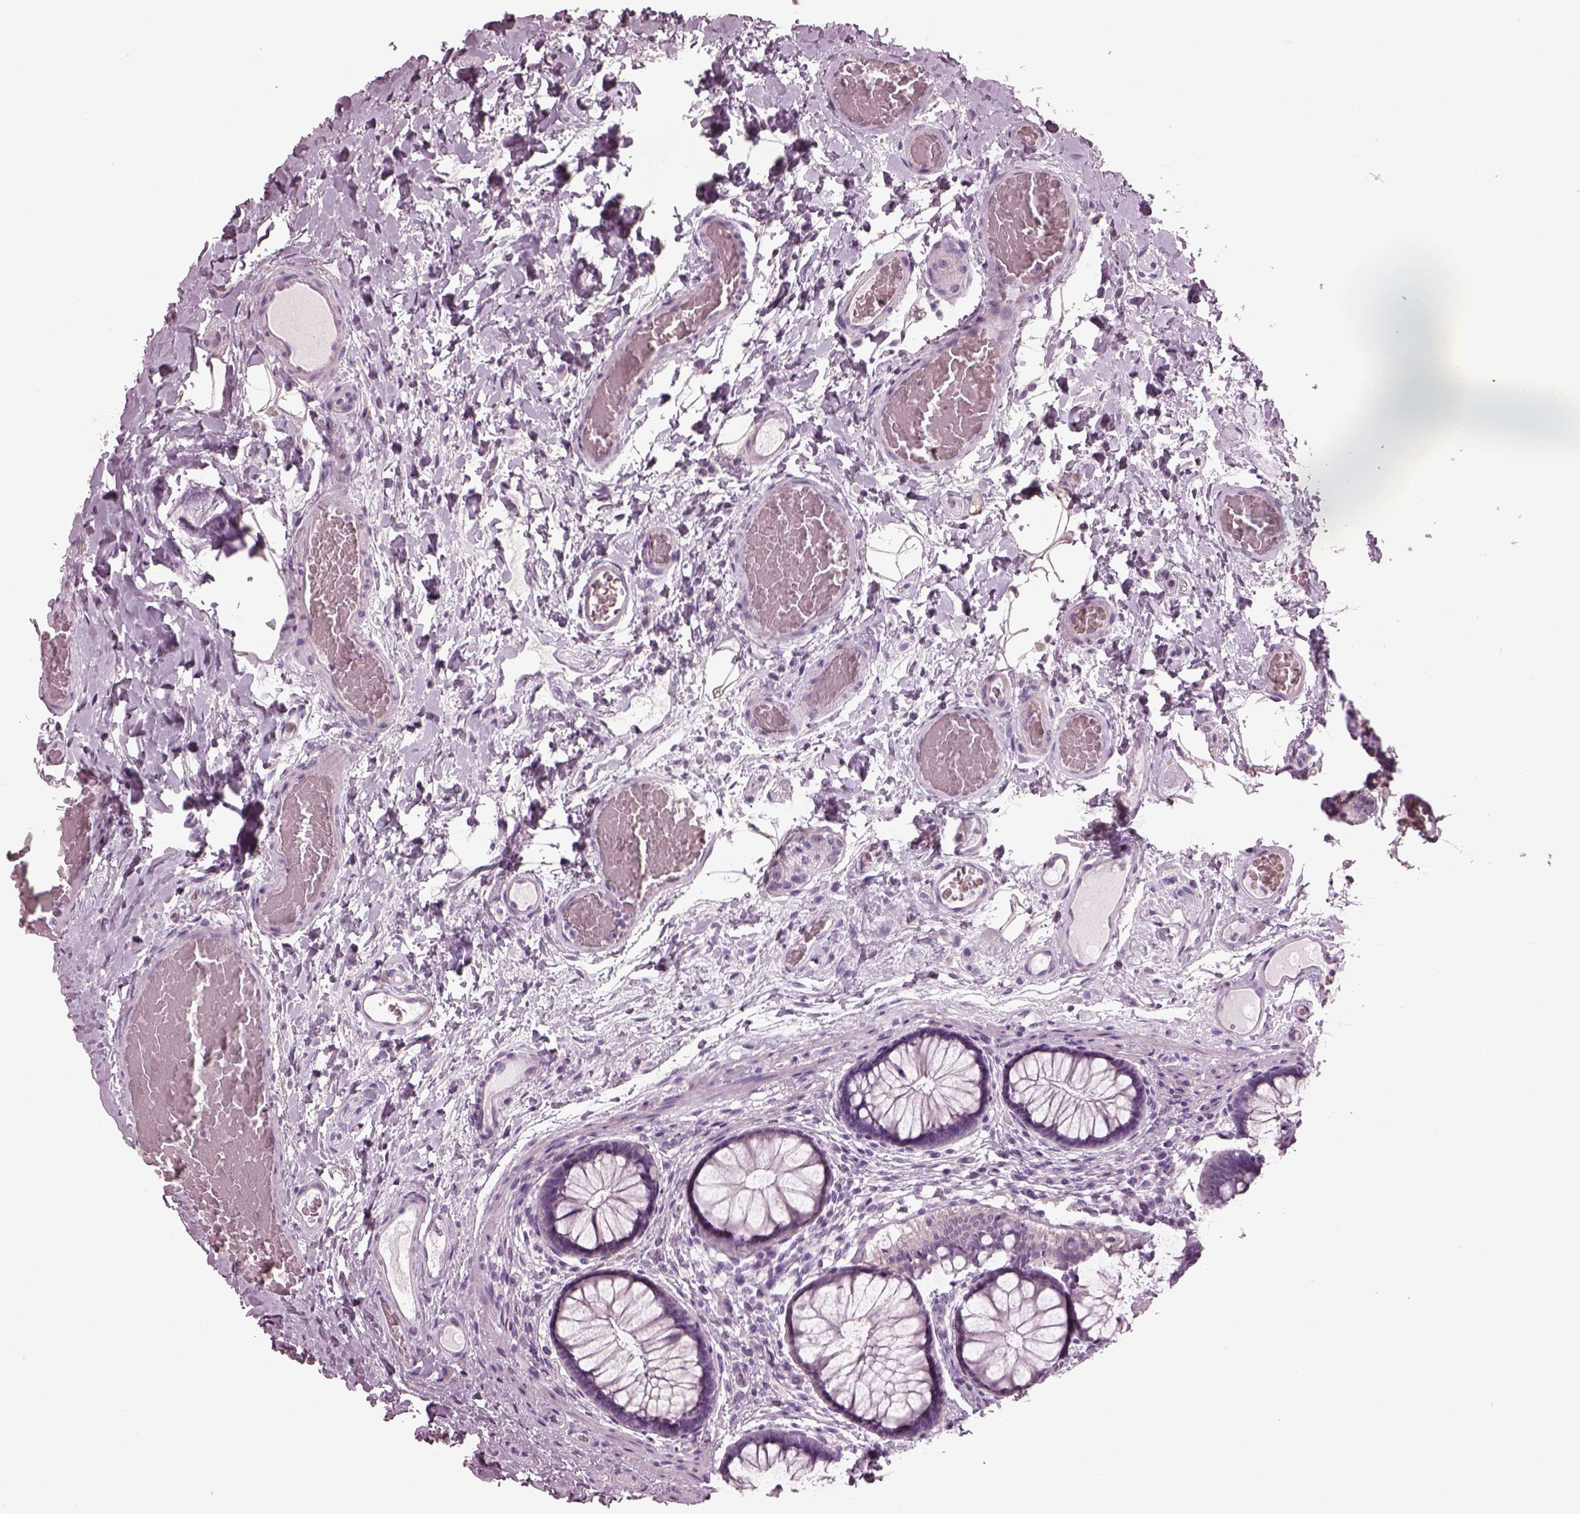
{"staining": {"intensity": "negative", "quantity": "none", "location": "none"}, "tissue": "colon", "cell_type": "Endothelial cells", "image_type": "normal", "snomed": [{"axis": "morphology", "description": "Normal tissue, NOS"}, {"axis": "topography", "description": "Colon"}], "caption": "Immunohistochemical staining of normal human colon shows no significant staining in endothelial cells.", "gene": "PDC", "patient": {"sex": "female", "age": 65}}